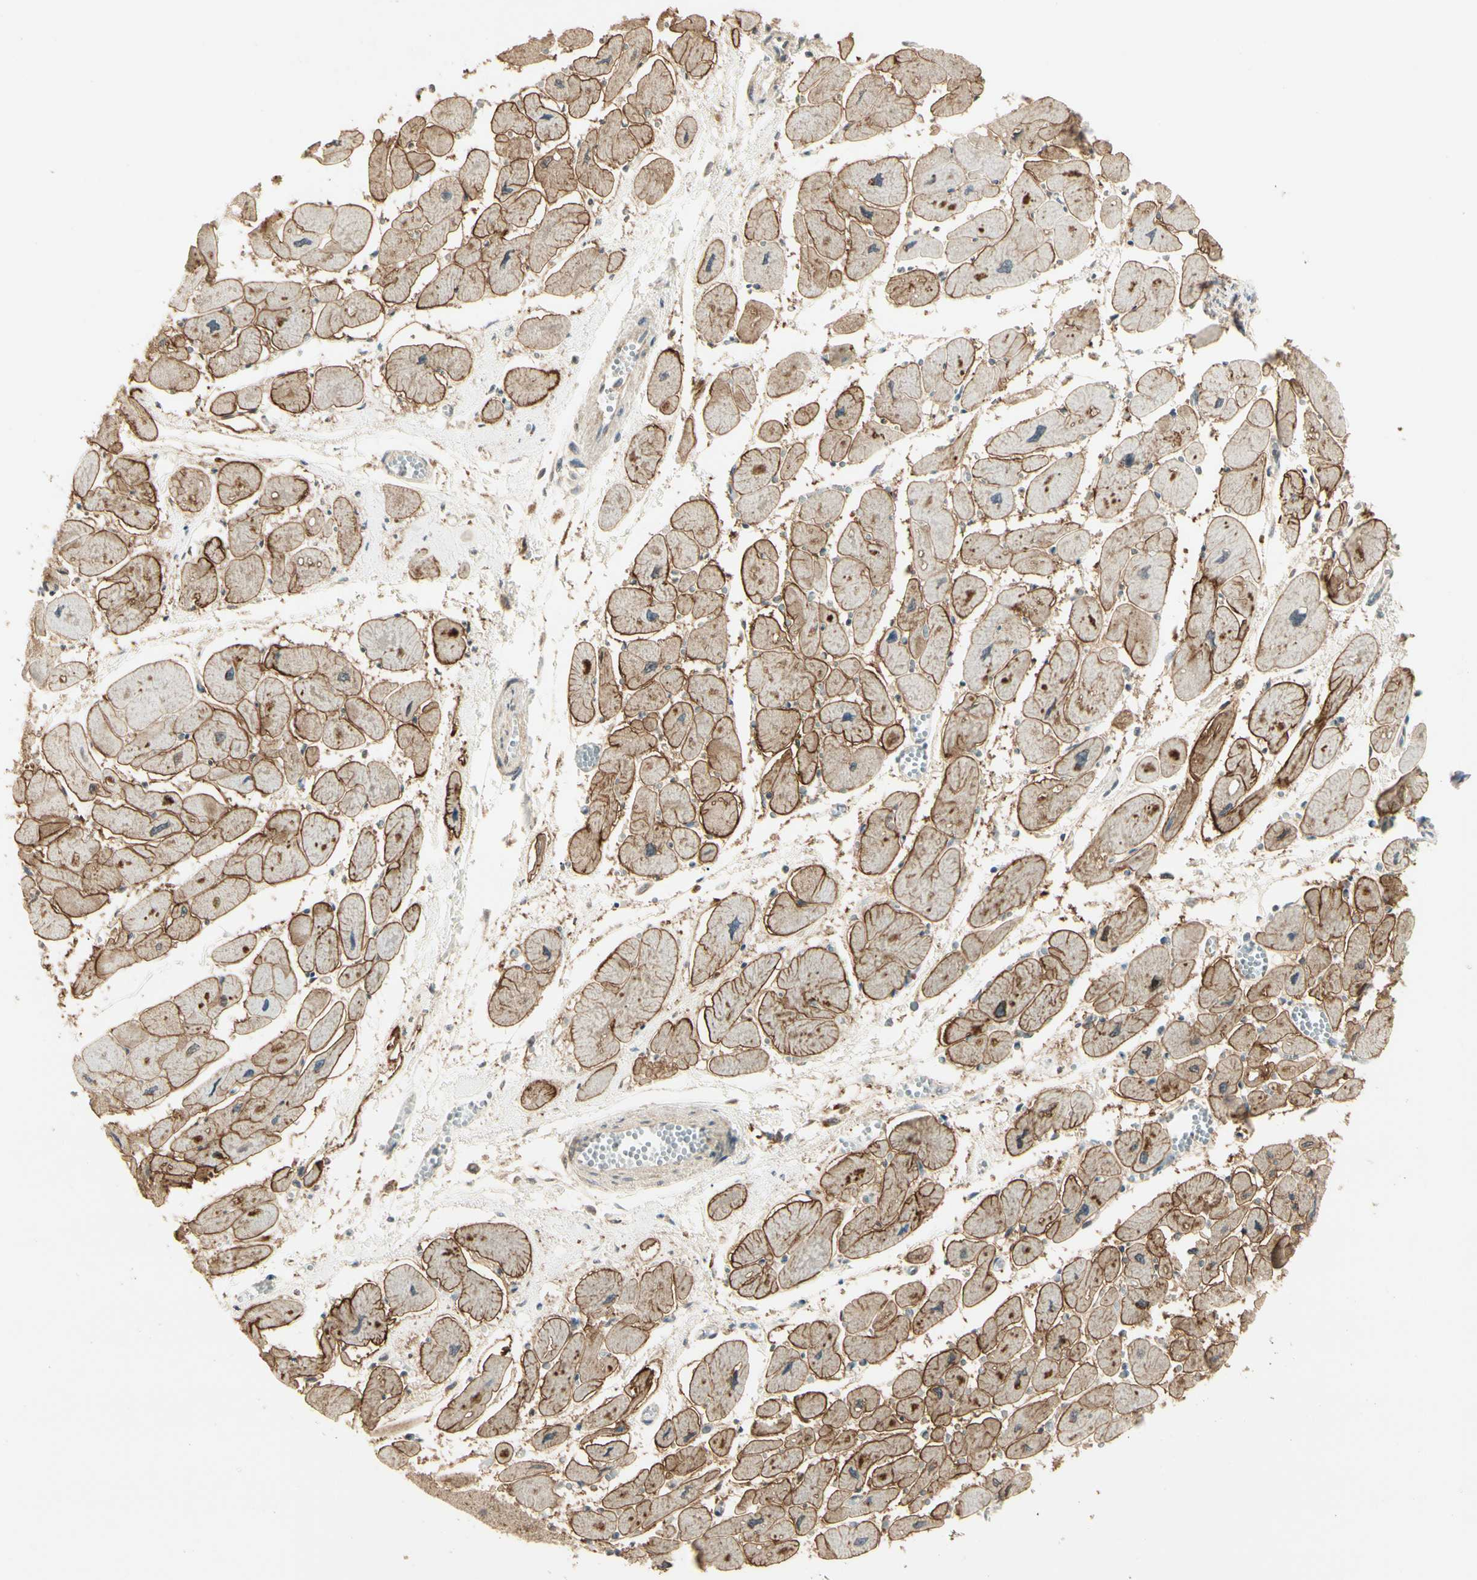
{"staining": {"intensity": "moderate", "quantity": ">75%", "location": "cytoplasmic/membranous"}, "tissue": "heart muscle", "cell_type": "Cardiomyocytes", "image_type": "normal", "snomed": [{"axis": "morphology", "description": "Normal tissue, NOS"}, {"axis": "topography", "description": "Heart"}], "caption": "A high-resolution micrograph shows immunohistochemistry staining of benign heart muscle, which reveals moderate cytoplasmic/membranous positivity in approximately >75% of cardiomyocytes. (IHC, brightfield microscopy, high magnification).", "gene": "SGCA", "patient": {"sex": "female", "age": 54}}